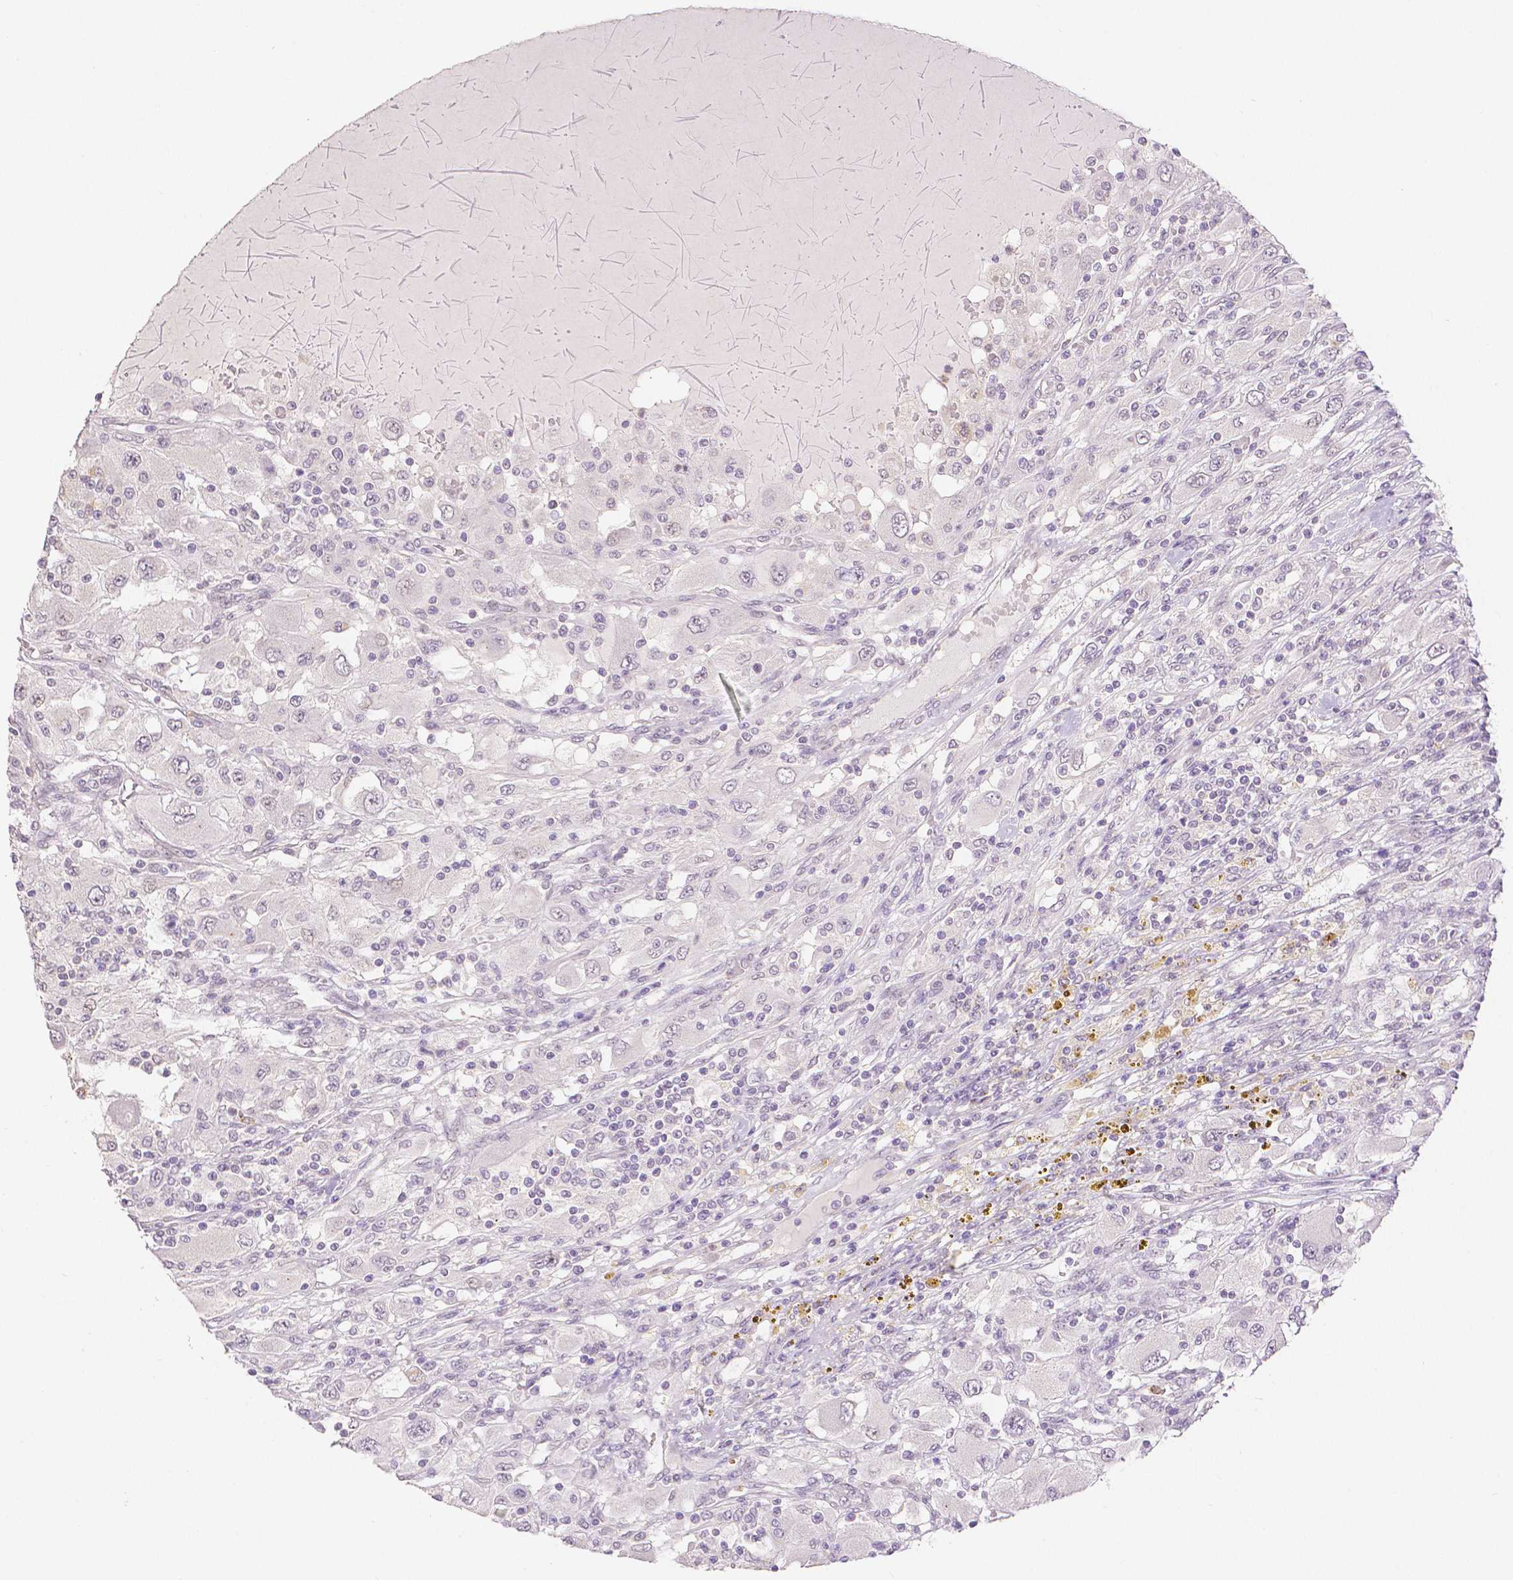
{"staining": {"intensity": "negative", "quantity": "none", "location": "none"}, "tissue": "renal cancer", "cell_type": "Tumor cells", "image_type": "cancer", "snomed": [{"axis": "morphology", "description": "Adenocarcinoma, NOS"}, {"axis": "topography", "description": "Kidney"}], "caption": "Photomicrograph shows no protein positivity in tumor cells of adenocarcinoma (renal) tissue.", "gene": "OCLN", "patient": {"sex": "female", "age": 67}}